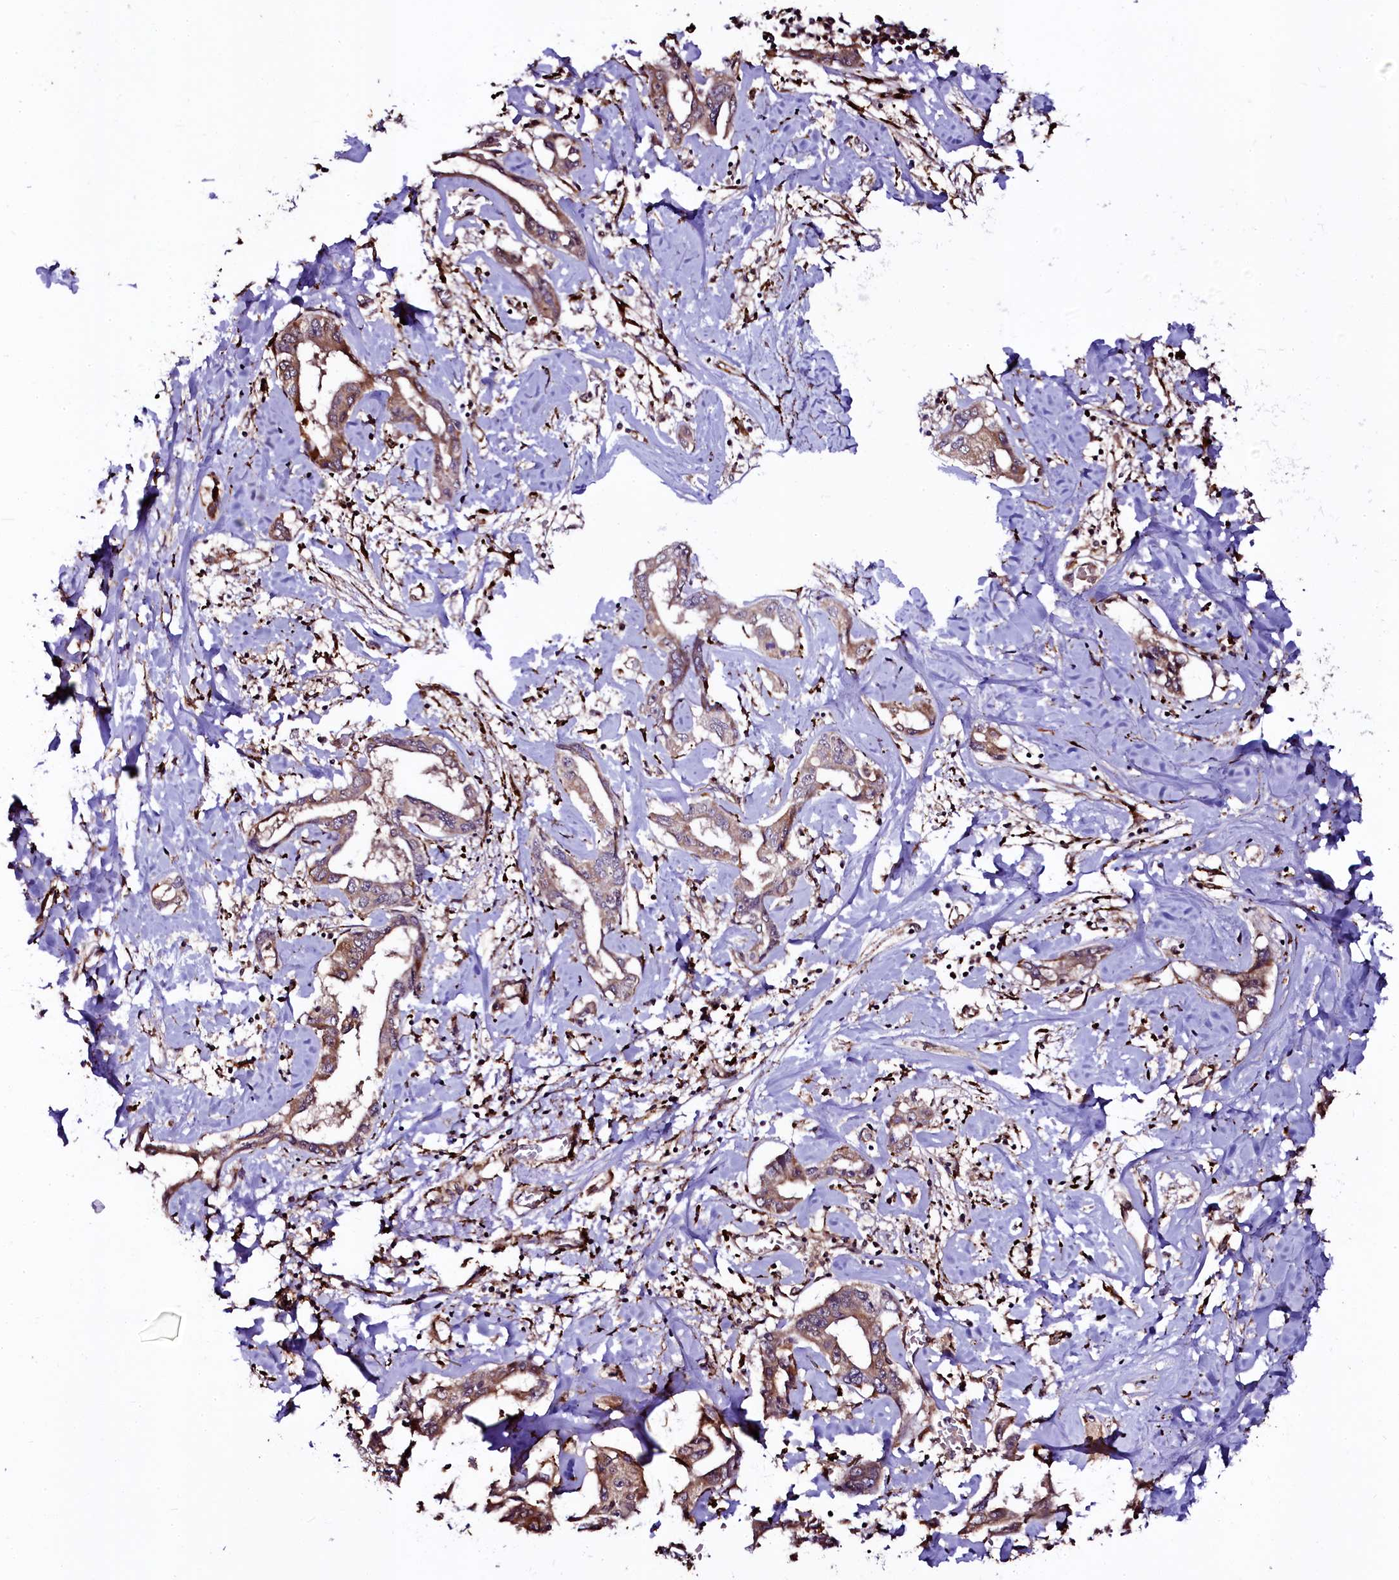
{"staining": {"intensity": "moderate", "quantity": ">75%", "location": "cytoplasmic/membranous"}, "tissue": "liver cancer", "cell_type": "Tumor cells", "image_type": "cancer", "snomed": [{"axis": "morphology", "description": "Cholangiocarcinoma"}, {"axis": "topography", "description": "Liver"}], "caption": "Brown immunohistochemical staining in human liver cholangiocarcinoma displays moderate cytoplasmic/membranous positivity in about >75% of tumor cells.", "gene": "N4BP1", "patient": {"sex": "male", "age": 59}}